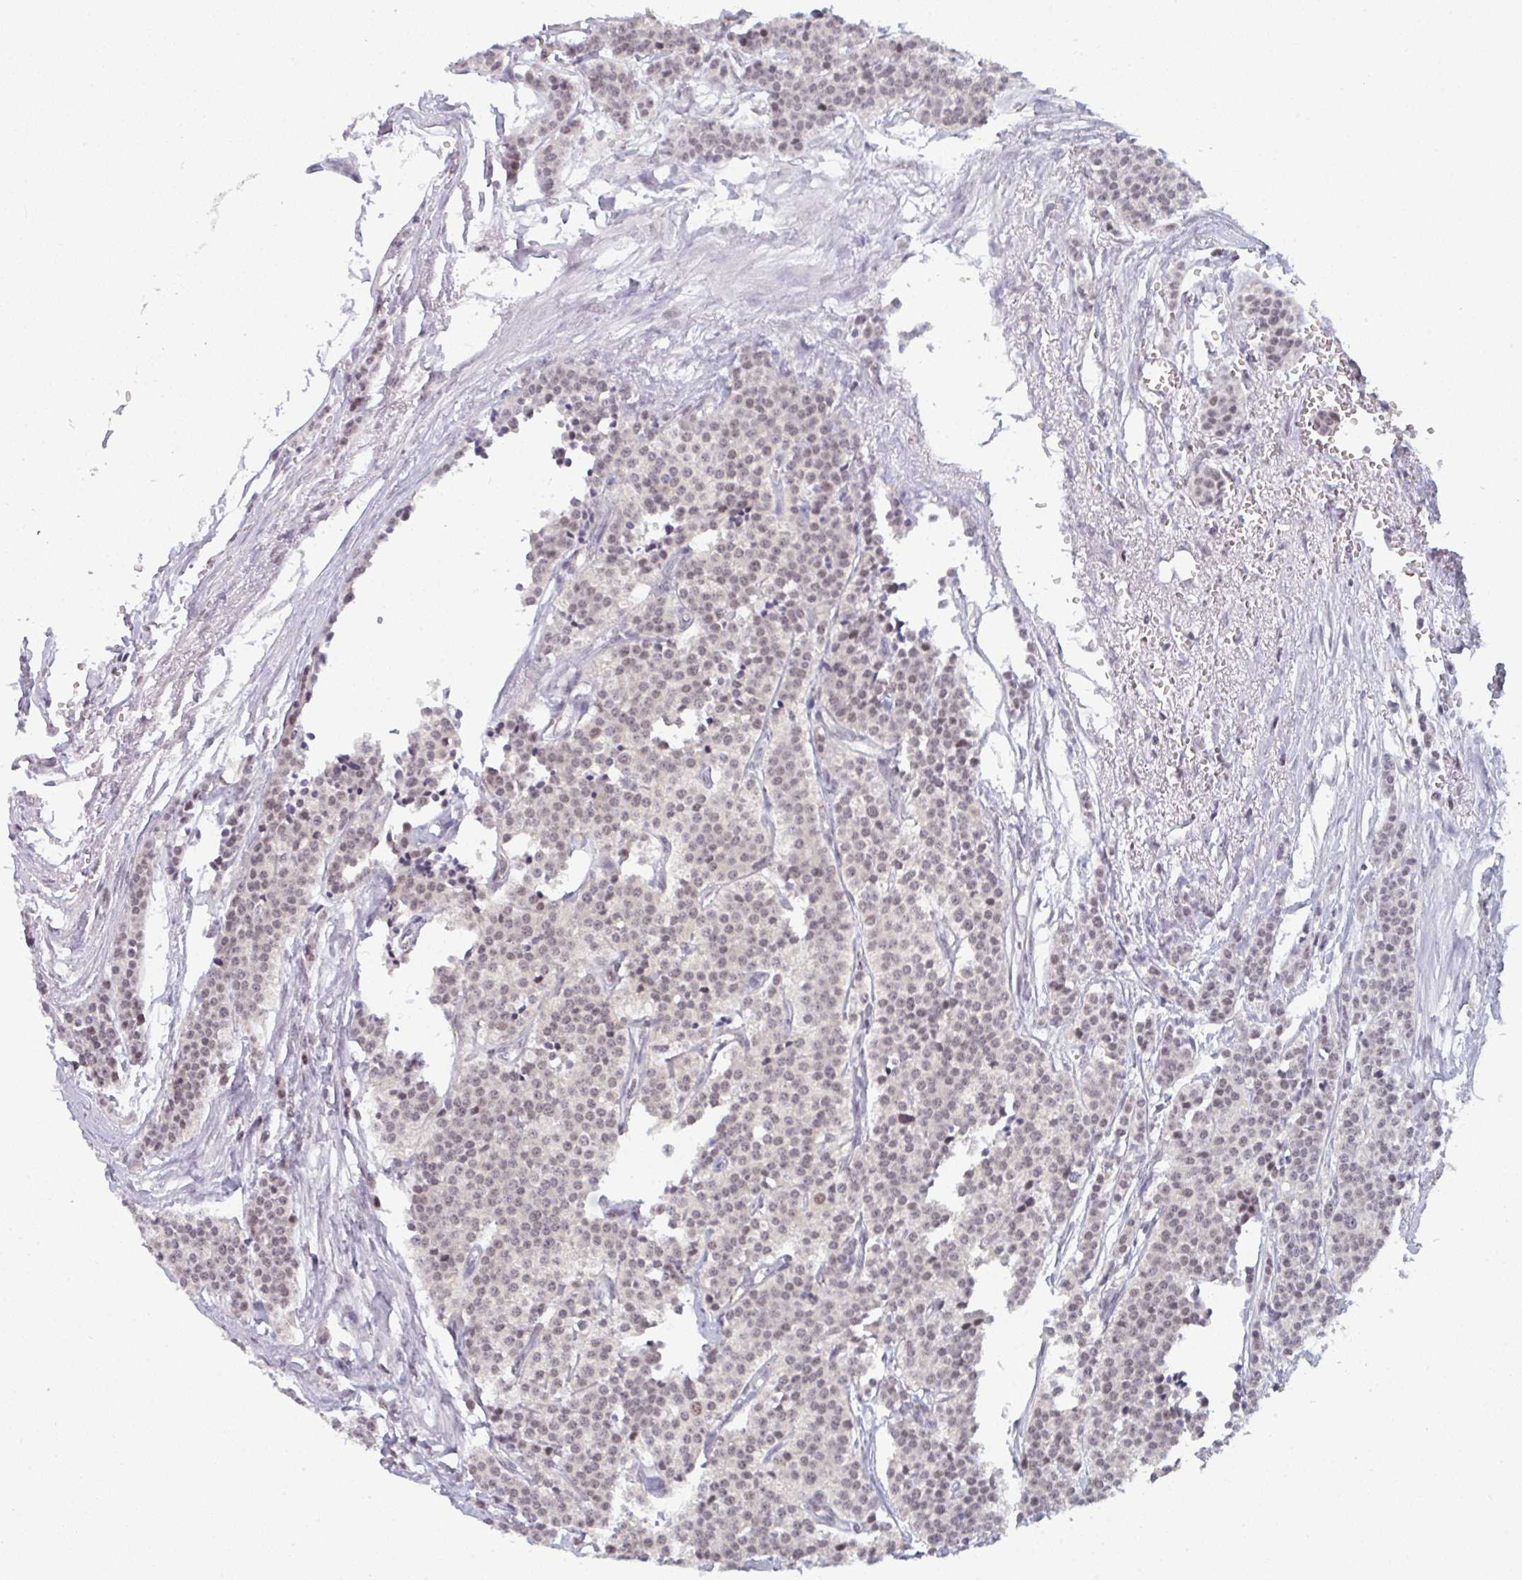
{"staining": {"intensity": "weak", "quantity": "25%-75%", "location": "nuclear"}, "tissue": "carcinoid", "cell_type": "Tumor cells", "image_type": "cancer", "snomed": [{"axis": "morphology", "description": "Carcinoid, malignant, NOS"}, {"axis": "topography", "description": "Small intestine"}], "caption": "A brown stain shows weak nuclear staining of a protein in carcinoid tumor cells.", "gene": "ATF1", "patient": {"sex": "male", "age": 63}}